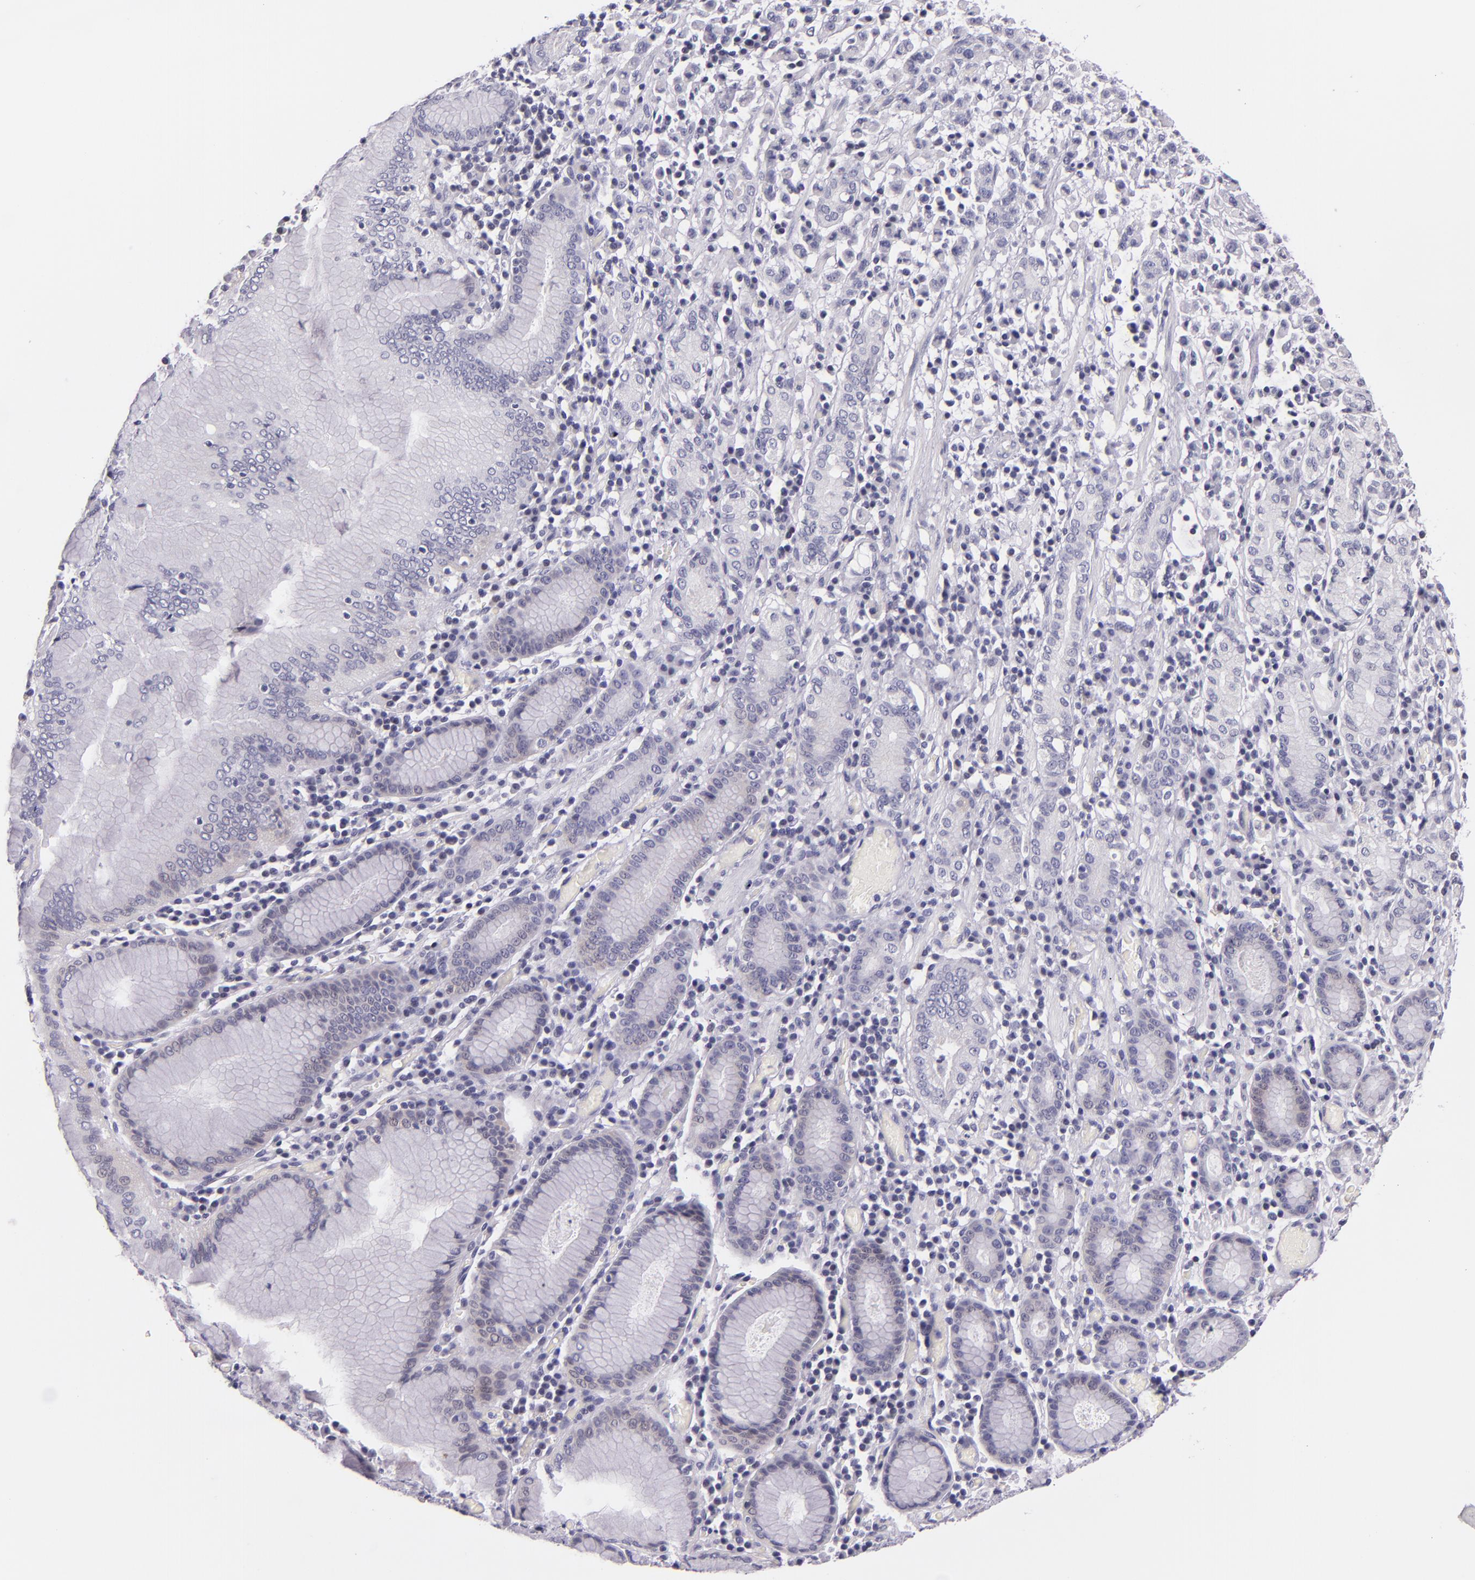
{"staining": {"intensity": "negative", "quantity": "none", "location": "none"}, "tissue": "stomach cancer", "cell_type": "Tumor cells", "image_type": "cancer", "snomed": [{"axis": "morphology", "description": "Adenocarcinoma, NOS"}, {"axis": "topography", "description": "Stomach, lower"}], "caption": "Immunohistochemistry of human stomach cancer demonstrates no positivity in tumor cells. (Immunohistochemistry (ihc), brightfield microscopy, high magnification).", "gene": "HSP90AA1", "patient": {"sex": "male", "age": 88}}